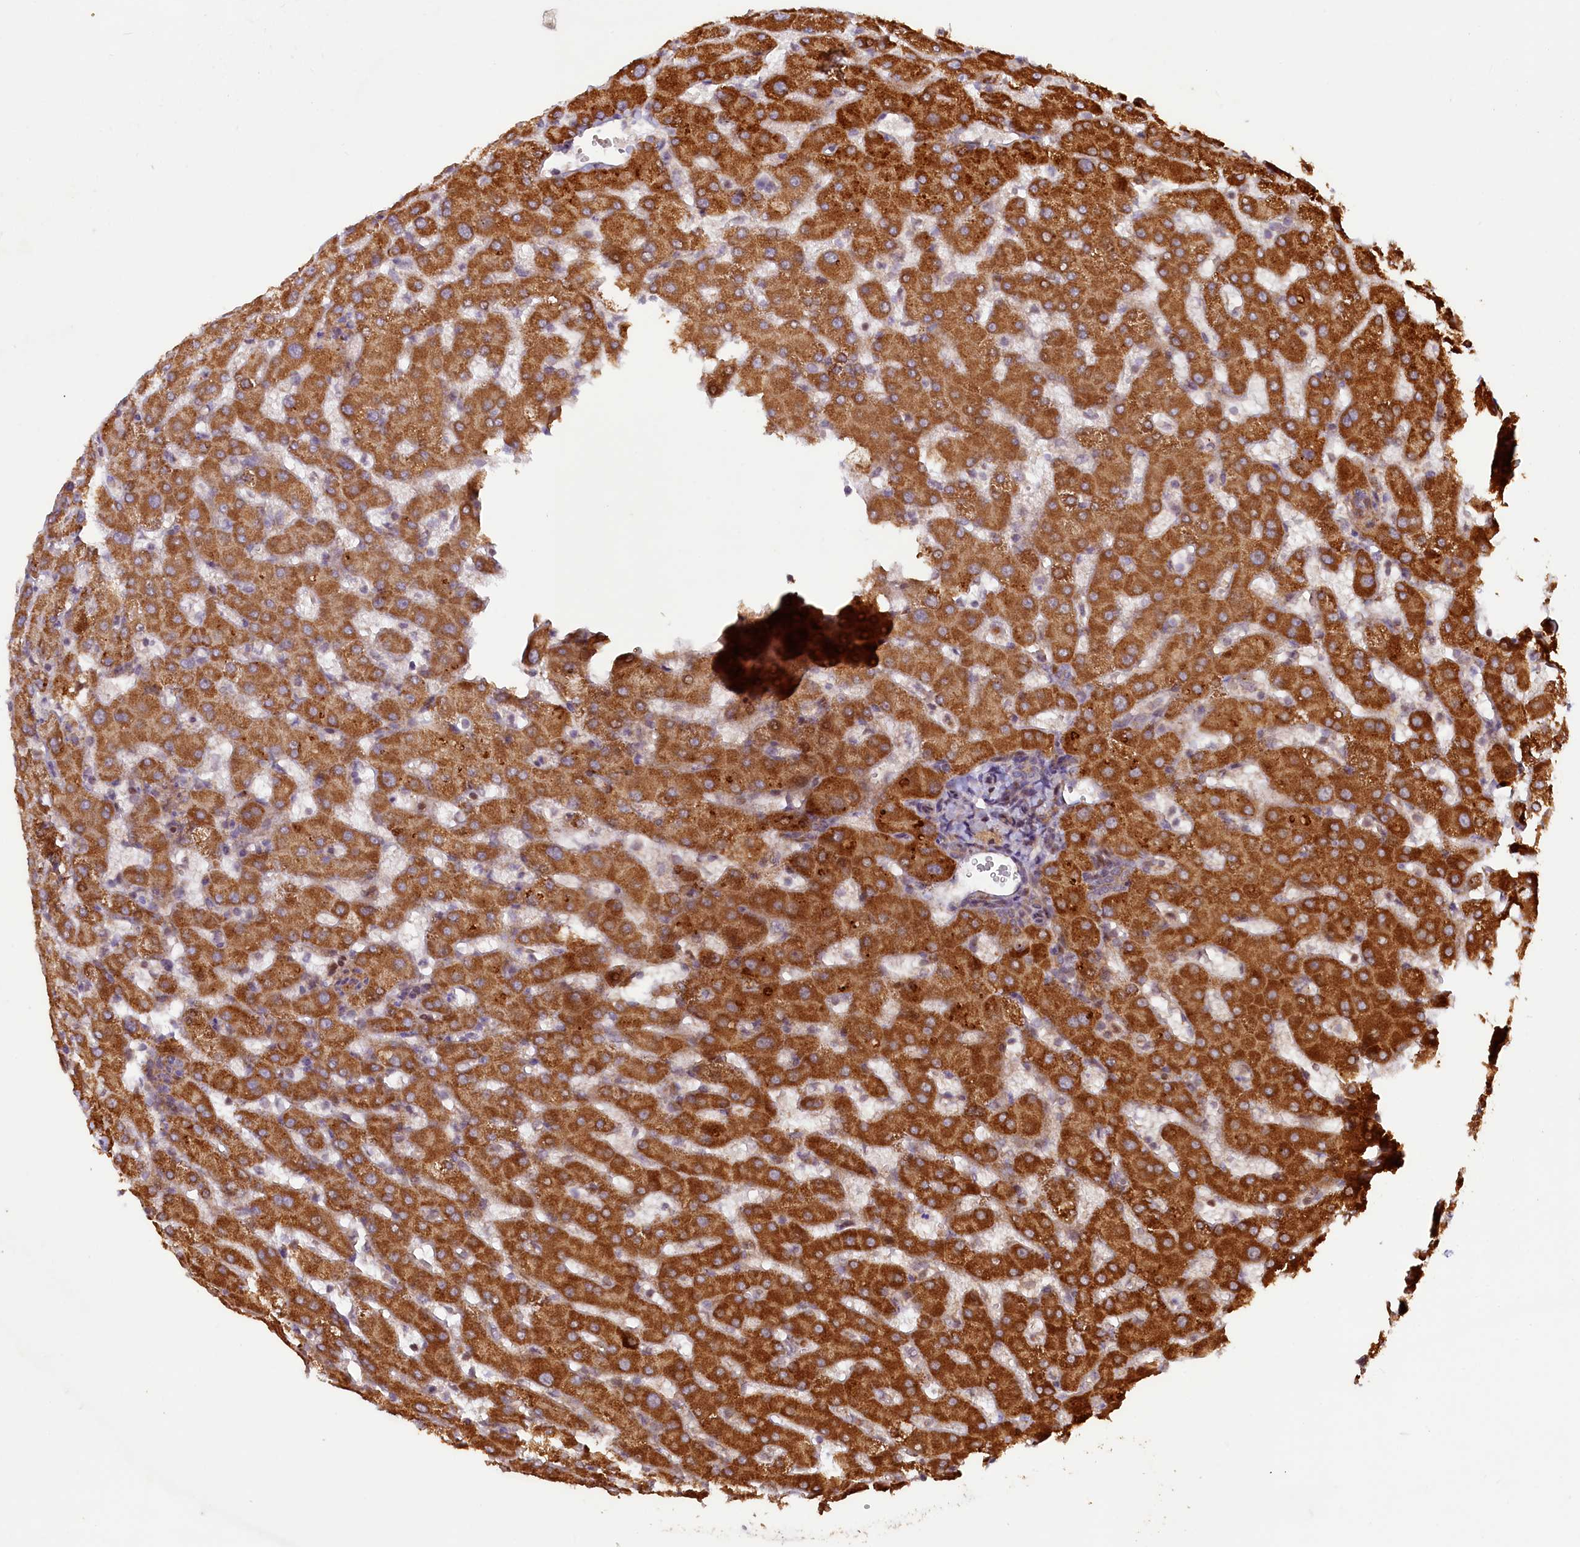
{"staining": {"intensity": "weak", "quantity": "25%-75%", "location": "cytoplasmic/membranous"}, "tissue": "liver", "cell_type": "Cholangiocytes", "image_type": "normal", "snomed": [{"axis": "morphology", "description": "Normal tissue, NOS"}, {"axis": "topography", "description": "Liver"}], "caption": "Protein staining exhibits weak cytoplasmic/membranous expression in about 25%-75% of cholangiocytes in unremarkable liver.", "gene": "SHPRH", "patient": {"sex": "female", "age": 63}}